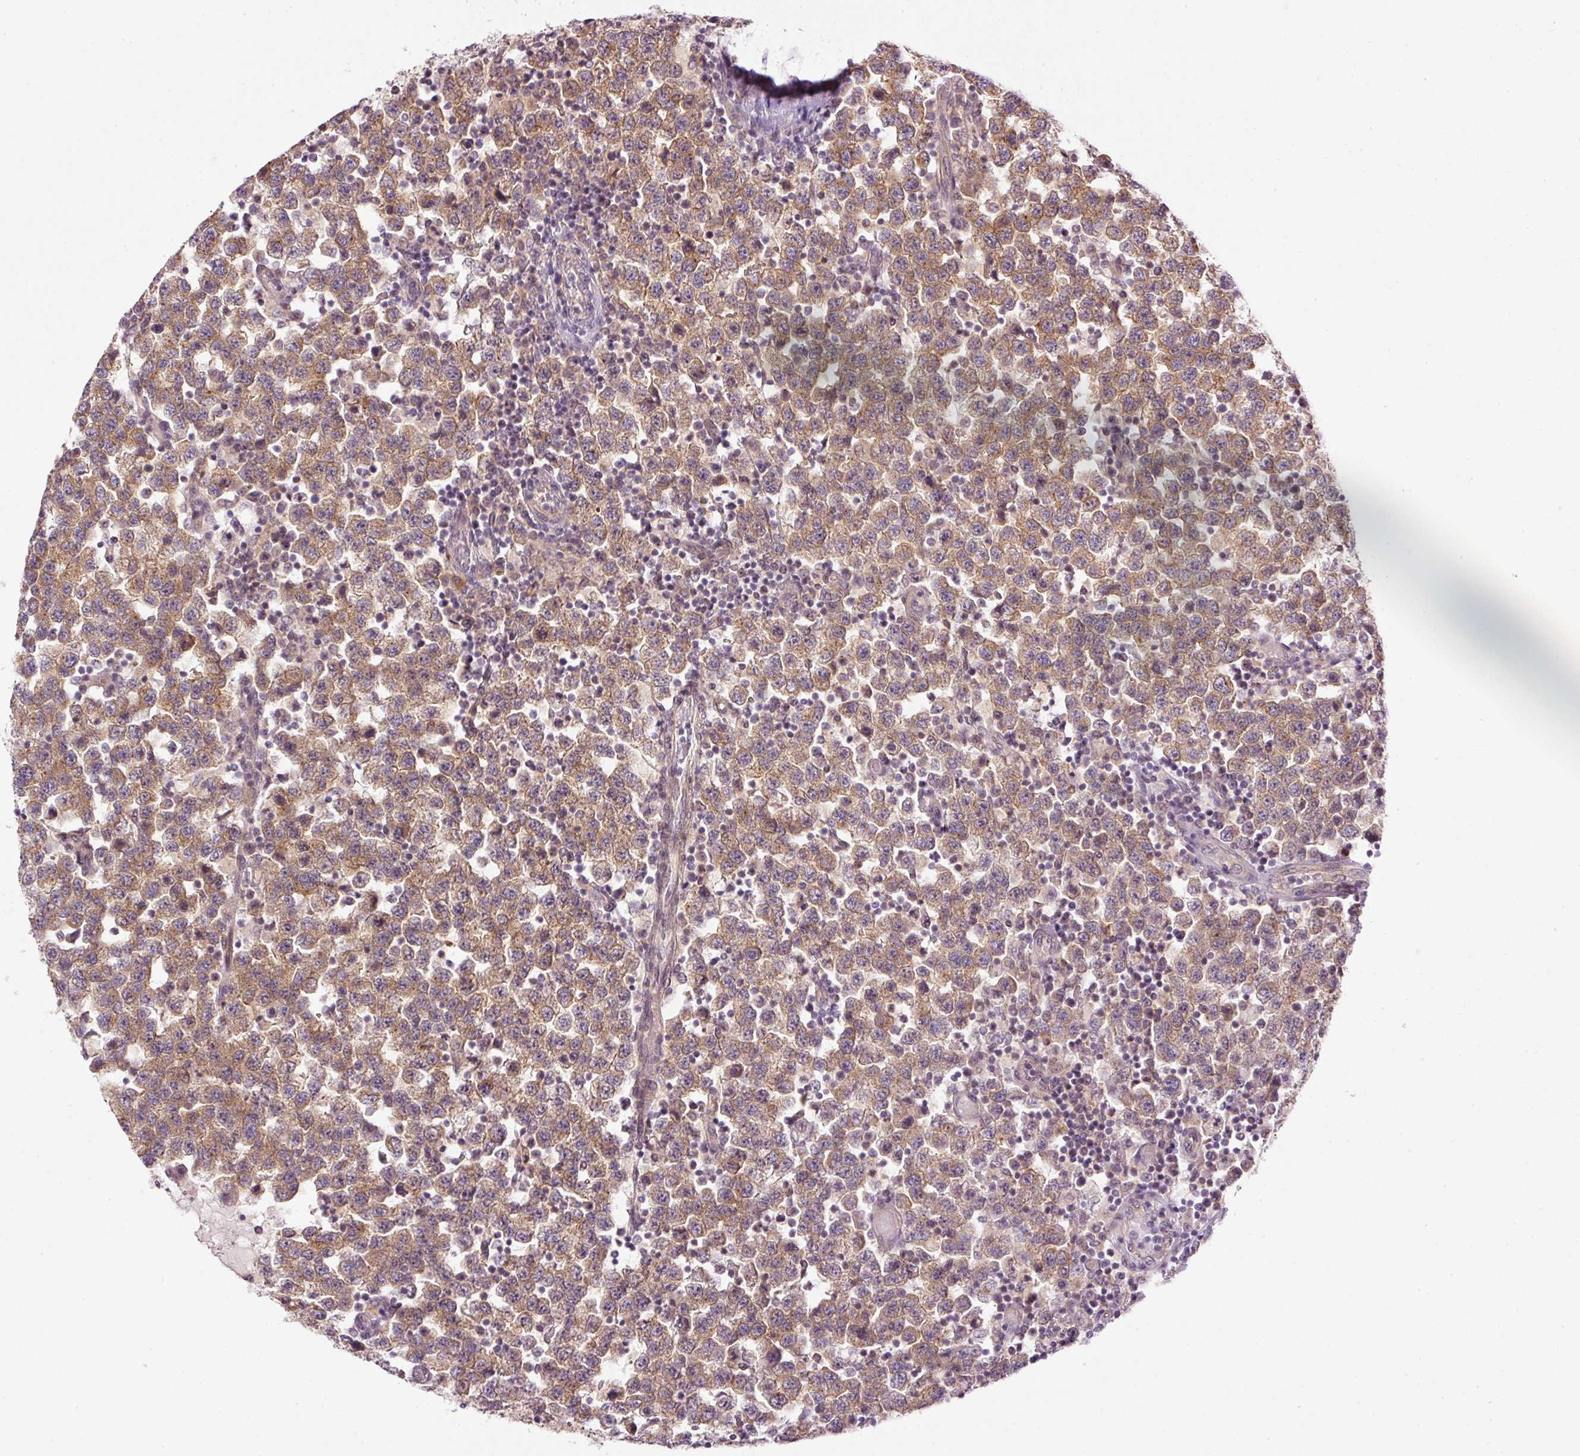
{"staining": {"intensity": "moderate", "quantity": ">75%", "location": "cytoplasmic/membranous"}, "tissue": "testis cancer", "cell_type": "Tumor cells", "image_type": "cancer", "snomed": [{"axis": "morphology", "description": "Seminoma, NOS"}, {"axis": "topography", "description": "Testis"}], "caption": "The image exhibits immunohistochemical staining of testis cancer. There is moderate cytoplasmic/membranous expression is seen in approximately >75% of tumor cells.", "gene": "MZT2B", "patient": {"sex": "male", "age": 34}}